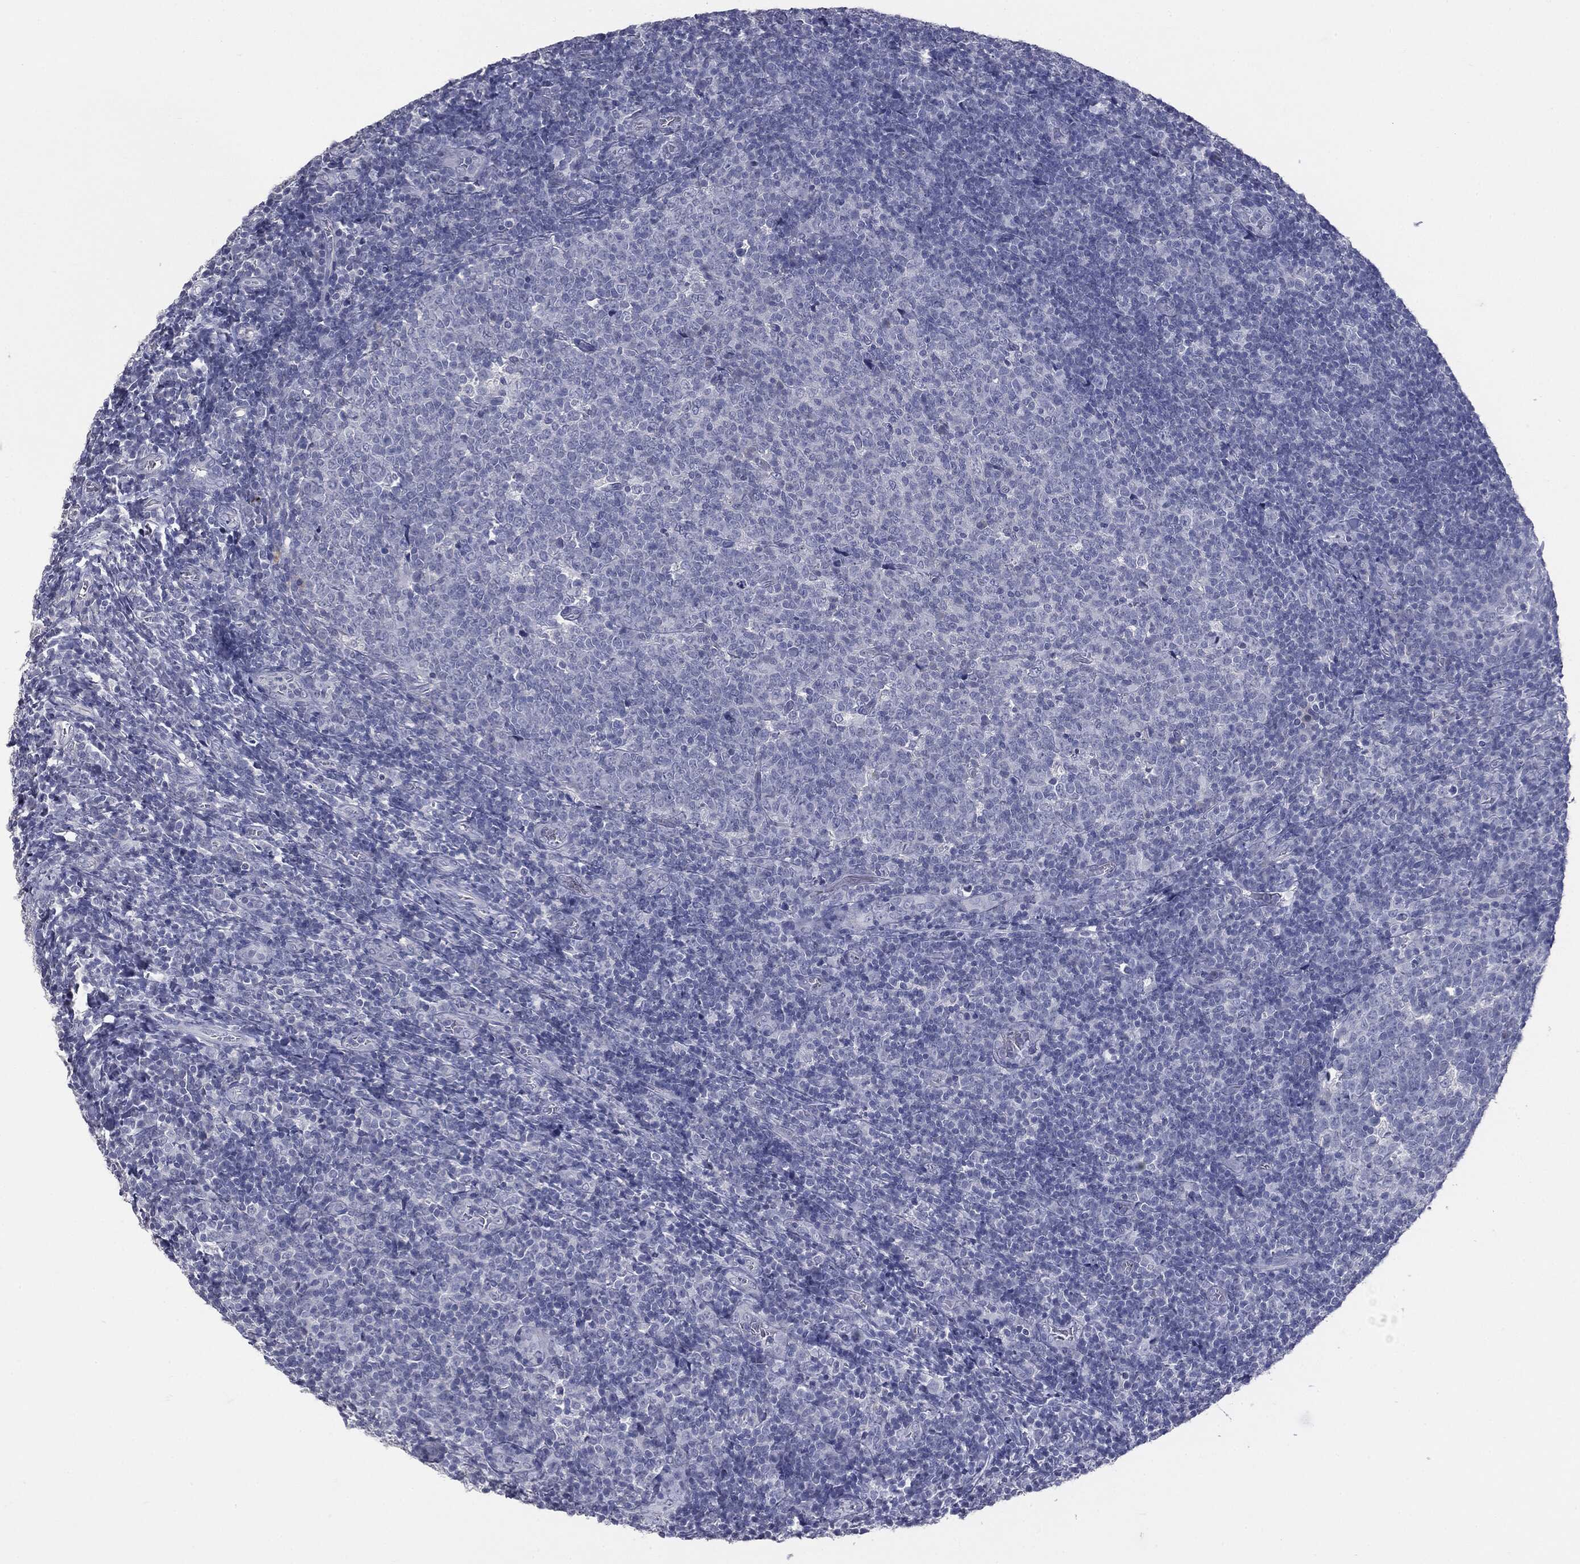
{"staining": {"intensity": "negative", "quantity": "none", "location": "none"}, "tissue": "tonsil", "cell_type": "Germinal center cells", "image_type": "normal", "snomed": [{"axis": "morphology", "description": "Normal tissue, NOS"}, {"axis": "topography", "description": "Tonsil"}], "caption": "A high-resolution photomicrograph shows IHC staining of benign tonsil, which reveals no significant staining in germinal center cells. (DAB IHC, high magnification).", "gene": "TSHB", "patient": {"sex": "female", "age": 5}}